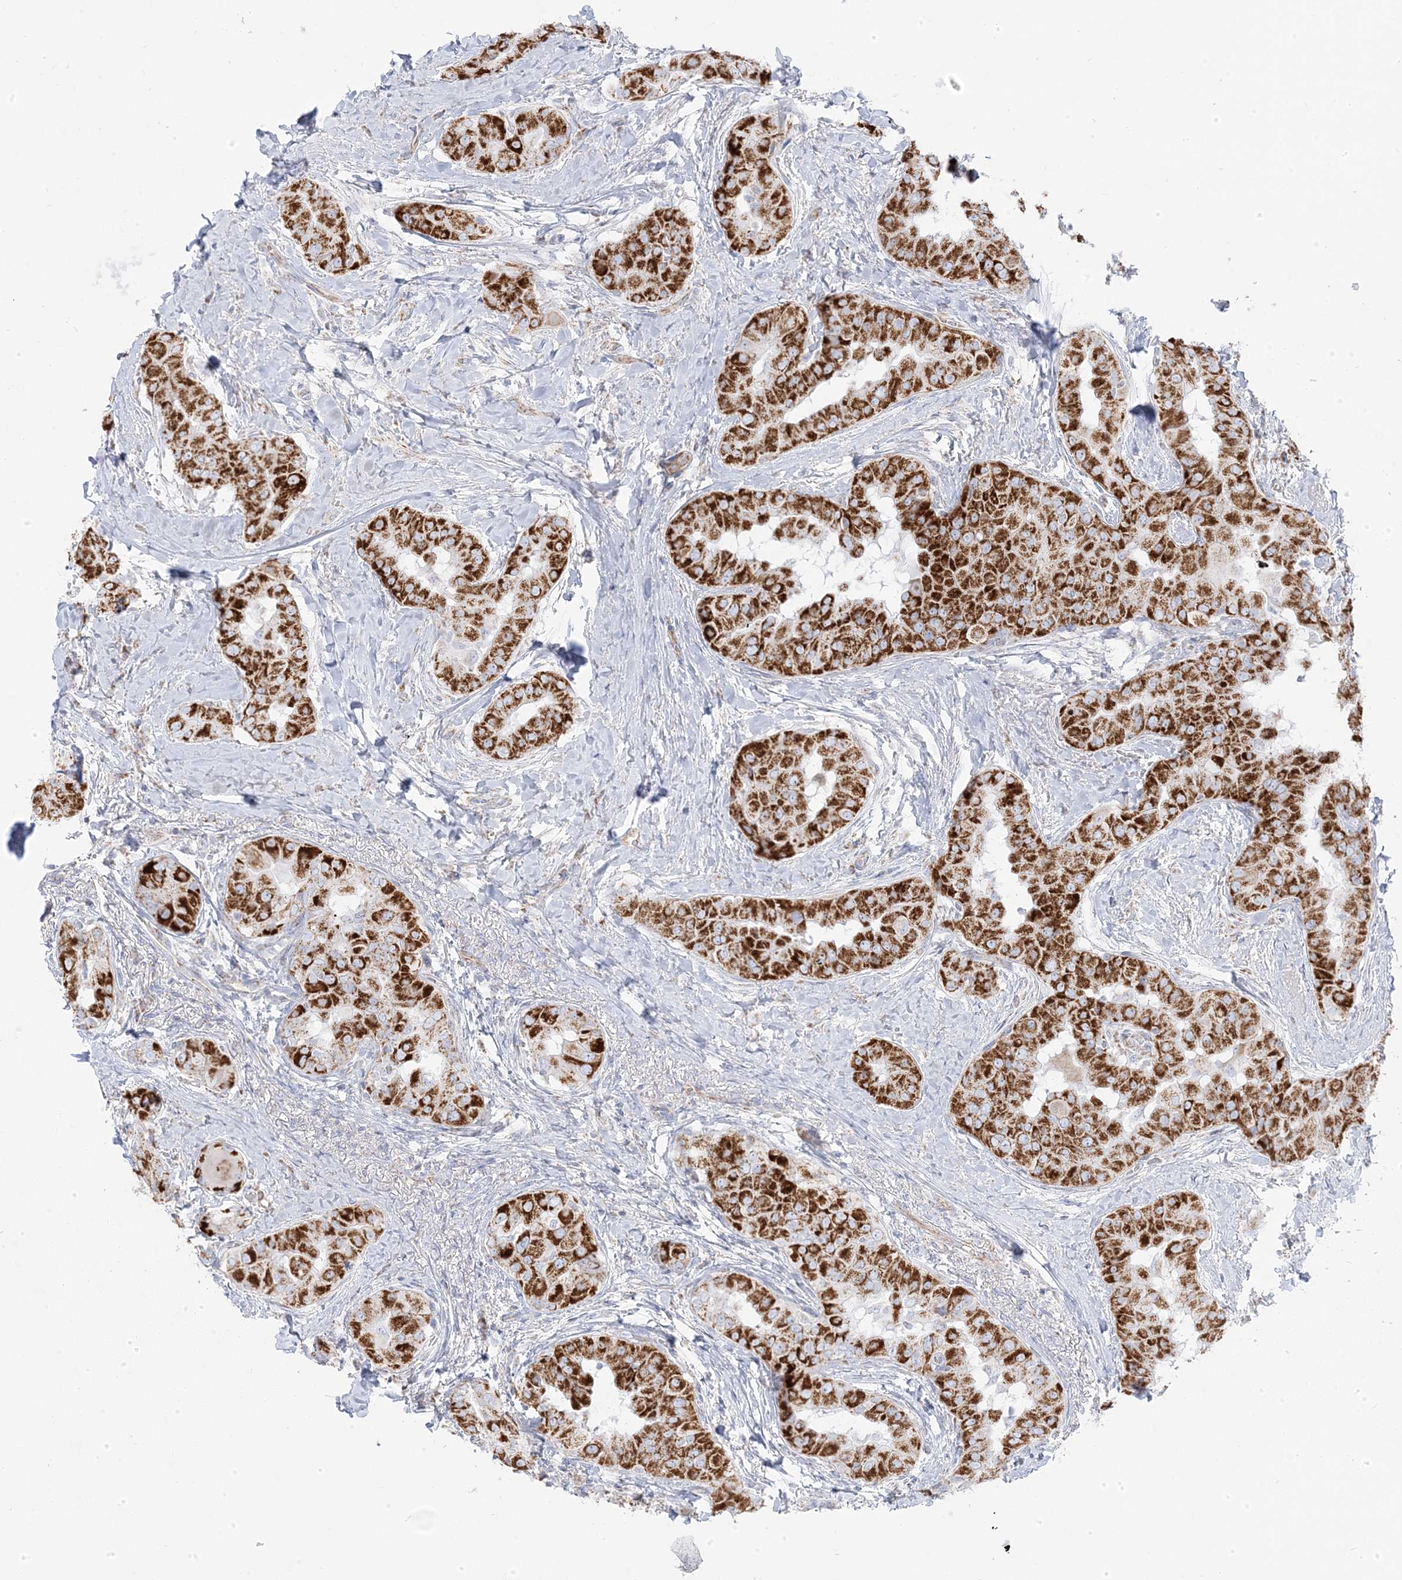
{"staining": {"intensity": "strong", "quantity": ">75%", "location": "cytoplasmic/membranous"}, "tissue": "thyroid cancer", "cell_type": "Tumor cells", "image_type": "cancer", "snomed": [{"axis": "morphology", "description": "Papillary adenocarcinoma, NOS"}, {"axis": "topography", "description": "Thyroid gland"}], "caption": "Human papillary adenocarcinoma (thyroid) stained with a brown dye demonstrates strong cytoplasmic/membranous positive expression in approximately >75% of tumor cells.", "gene": "PCCB", "patient": {"sex": "male", "age": 33}}